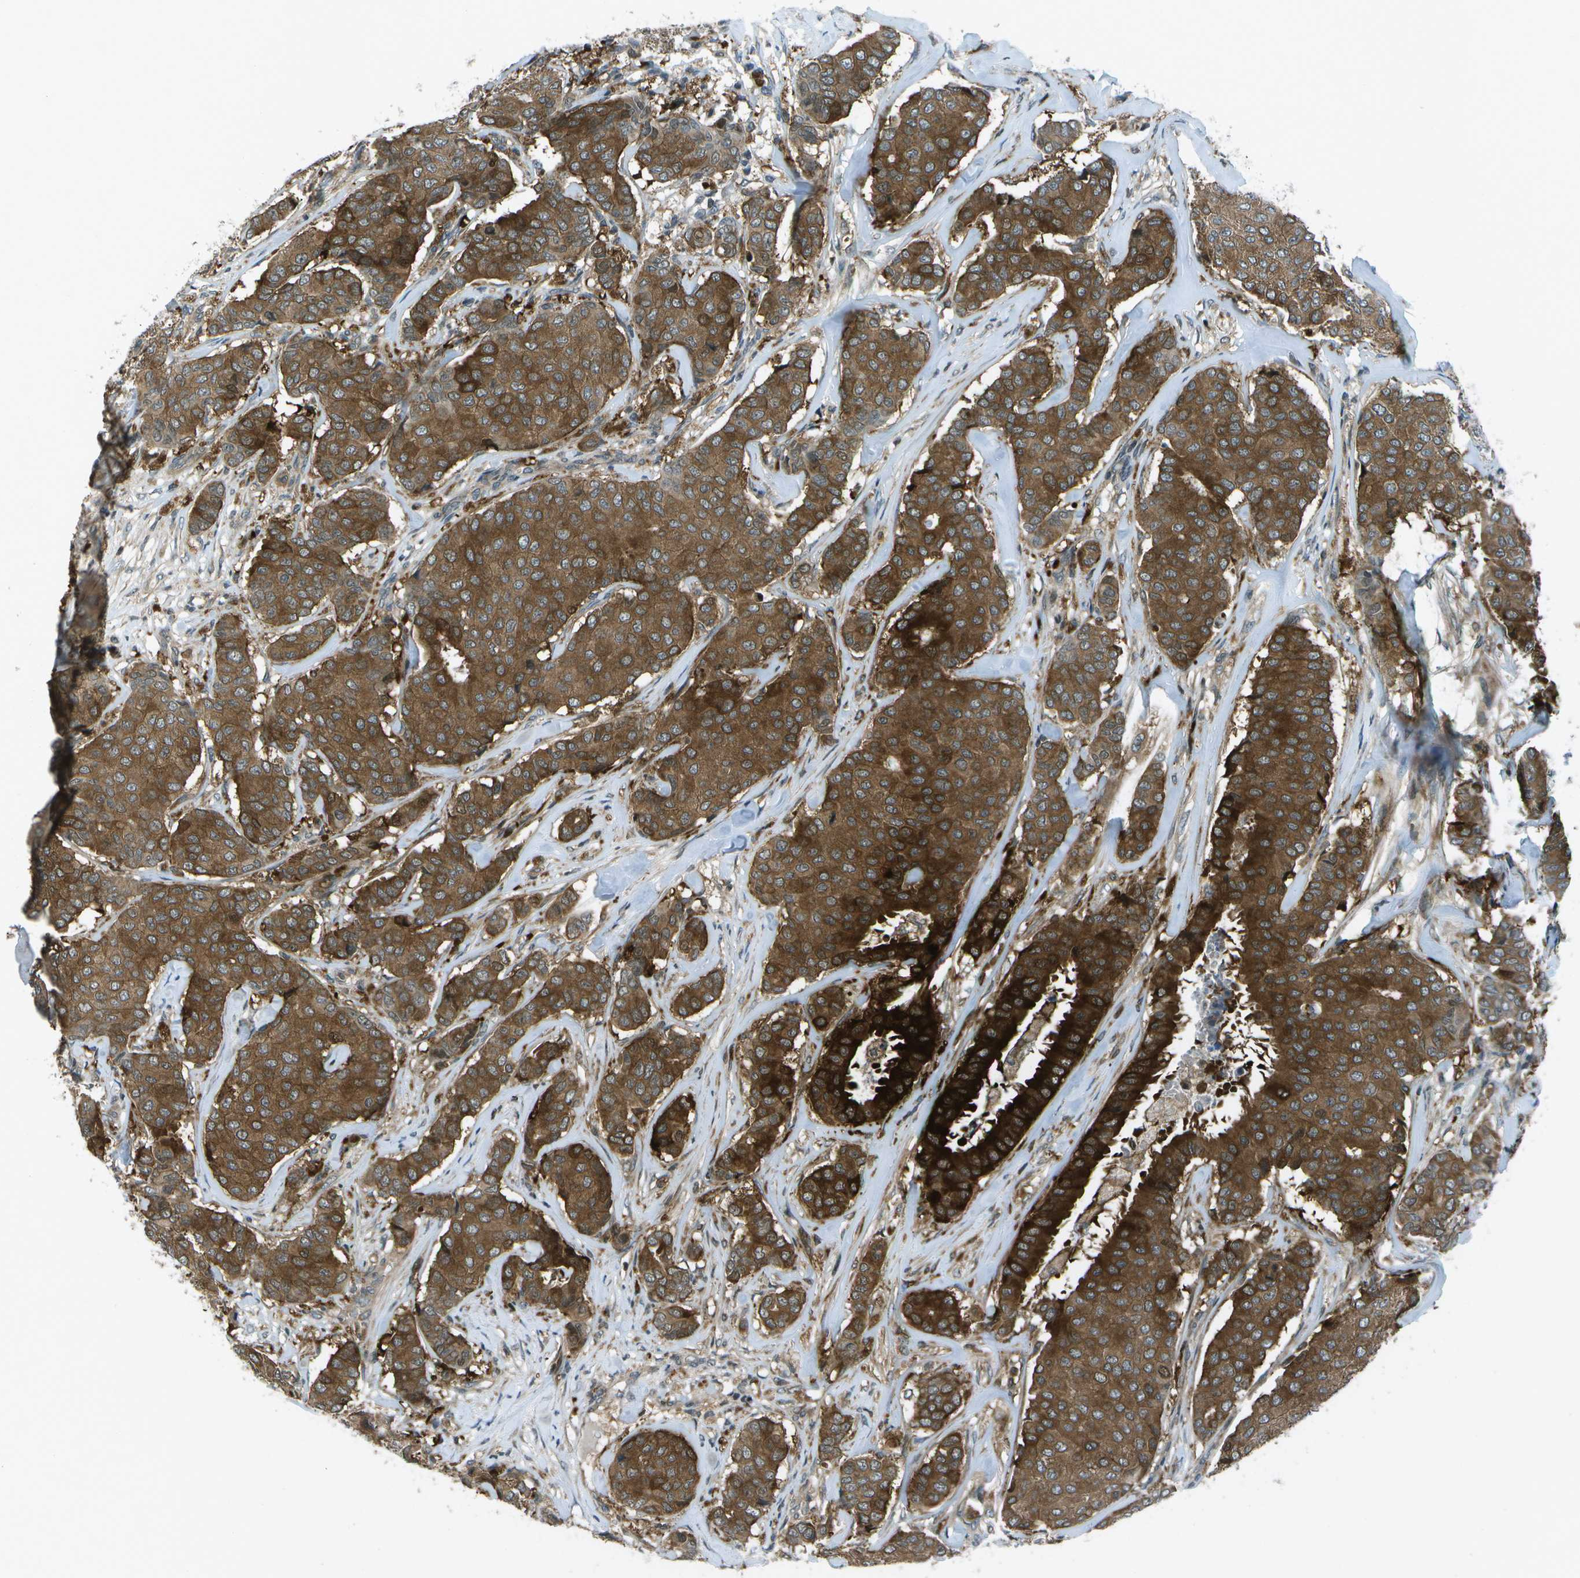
{"staining": {"intensity": "strong", "quantity": ">75%", "location": "cytoplasmic/membranous"}, "tissue": "breast cancer", "cell_type": "Tumor cells", "image_type": "cancer", "snomed": [{"axis": "morphology", "description": "Duct carcinoma"}, {"axis": "topography", "description": "Breast"}], "caption": "The histopathology image demonstrates a brown stain indicating the presence of a protein in the cytoplasmic/membranous of tumor cells in breast cancer (invasive ductal carcinoma).", "gene": "TMEM19", "patient": {"sex": "female", "age": 75}}